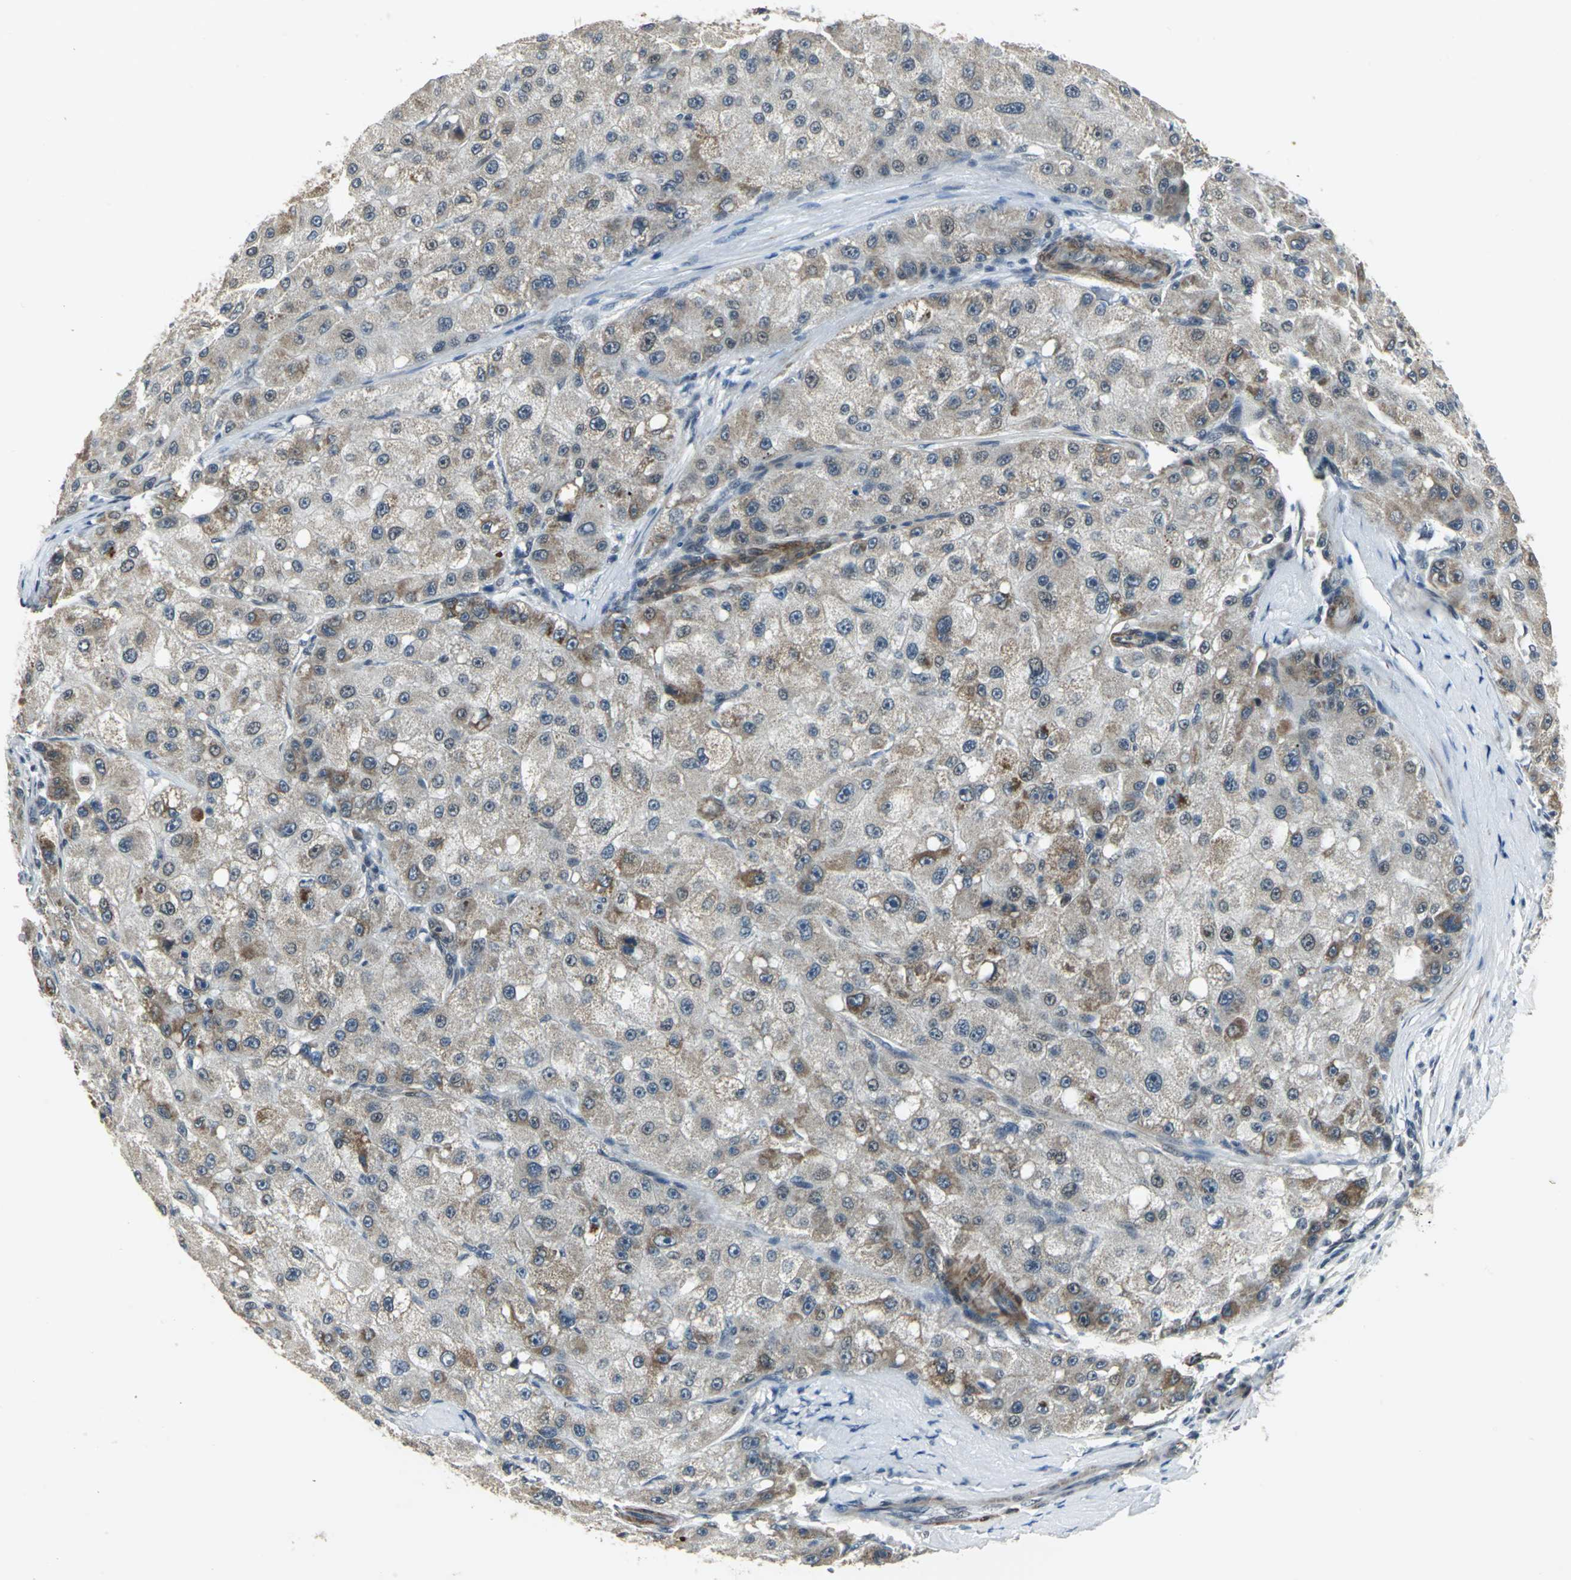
{"staining": {"intensity": "moderate", "quantity": "25%-75%", "location": "cytoplasmic/membranous"}, "tissue": "liver cancer", "cell_type": "Tumor cells", "image_type": "cancer", "snomed": [{"axis": "morphology", "description": "Carcinoma, Hepatocellular, NOS"}, {"axis": "topography", "description": "Liver"}], "caption": "Immunohistochemistry micrograph of neoplastic tissue: hepatocellular carcinoma (liver) stained using IHC reveals medium levels of moderate protein expression localized specifically in the cytoplasmic/membranous of tumor cells, appearing as a cytoplasmic/membranous brown color.", "gene": "MTA1", "patient": {"sex": "male", "age": 80}}